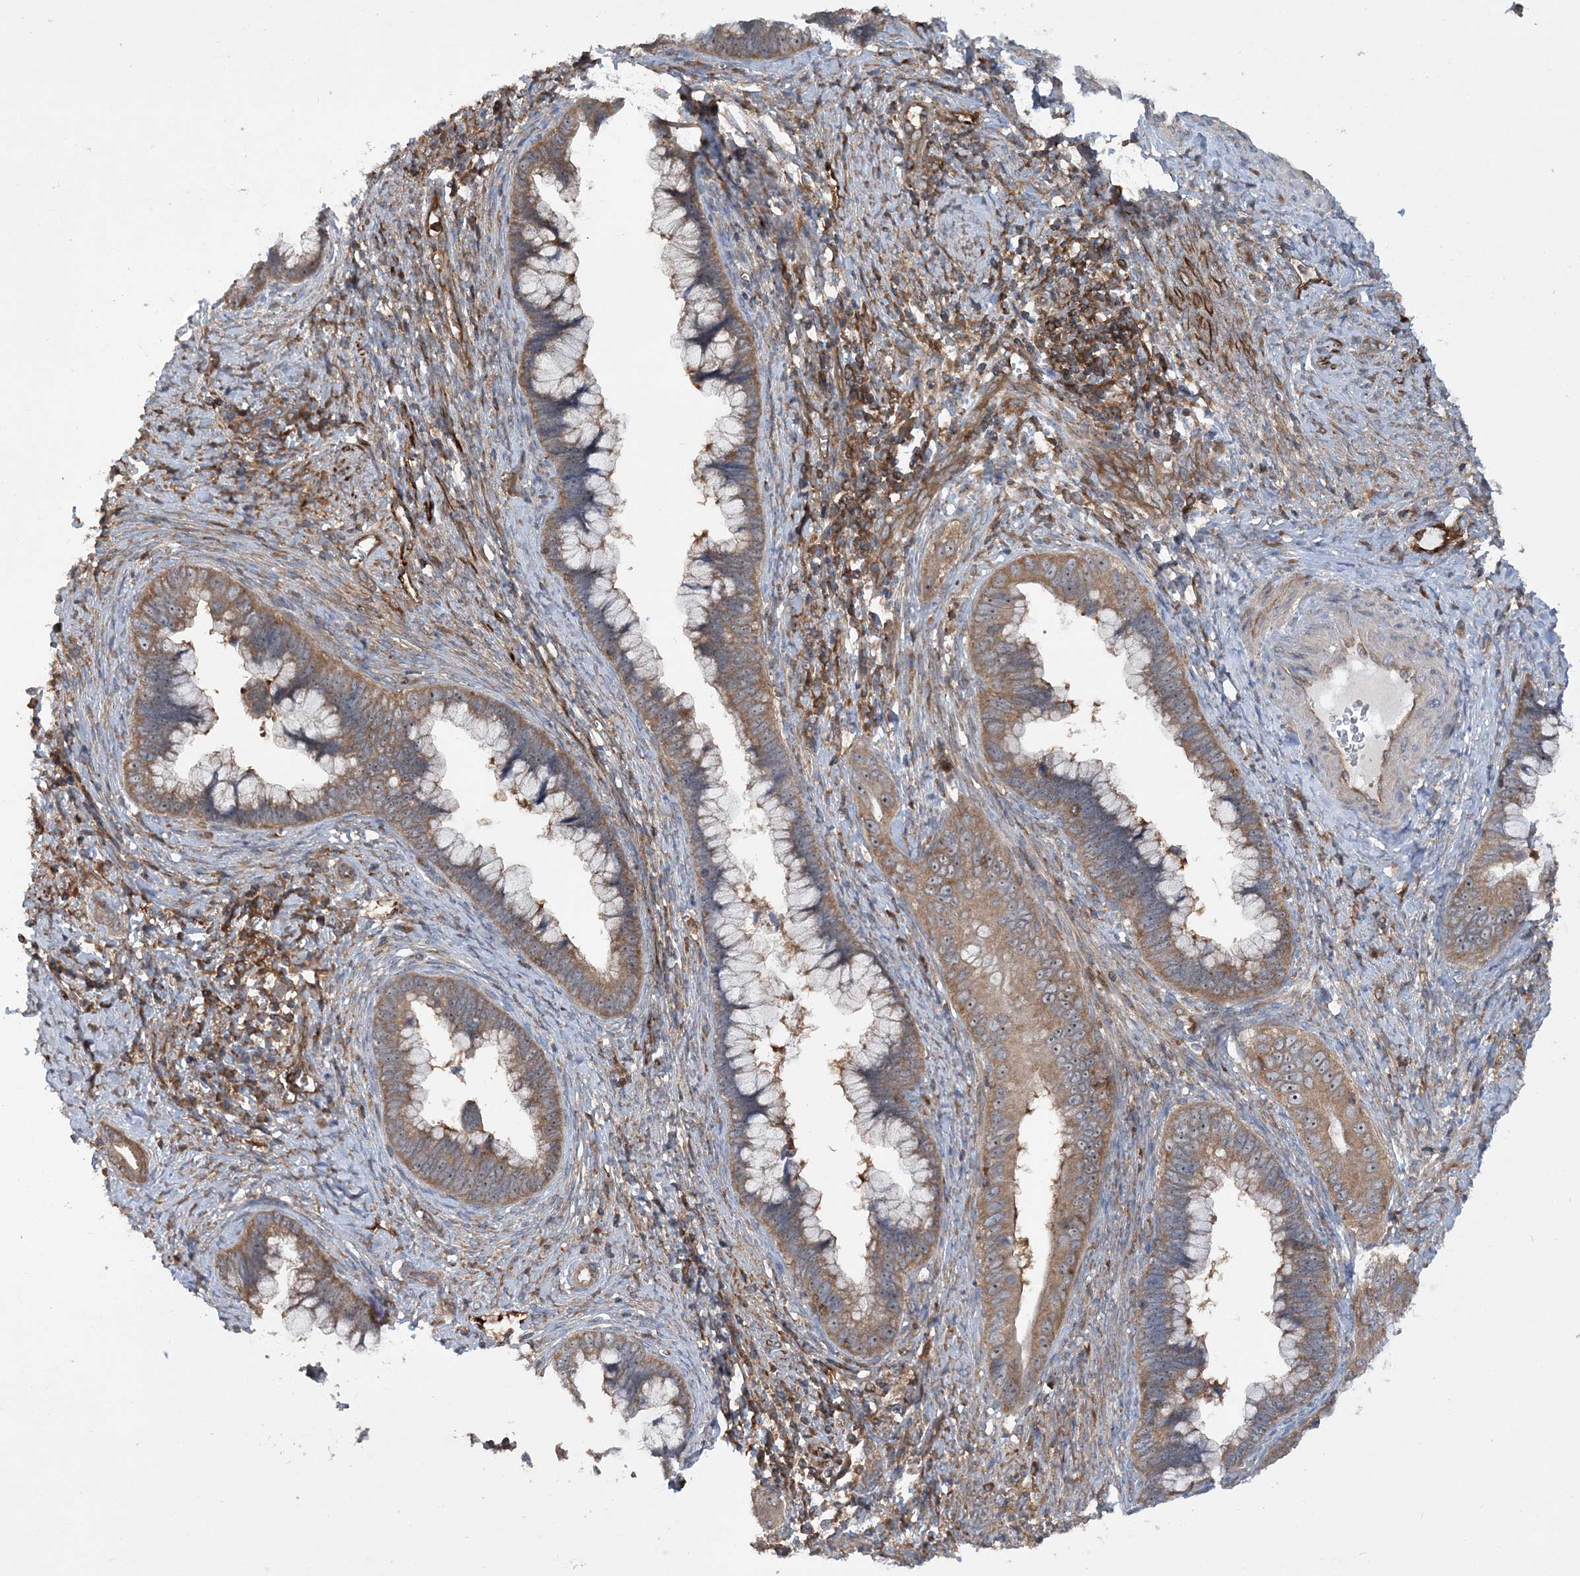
{"staining": {"intensity": "moderate", "quantity": "25%-75%", "location": "cytoplasmic/membranous"}, "tissue": "cervical cancer", "cell_type": "Tumor cells", "image_type": "cancer", "snomed": [{"axis": "morphology", "description": "Adenocarcinoma, NOS"}, {"axis": "topography", "description": "Cervix"}], "caption": "Brown immunohistochemical staining in human cervical cancer (adenocarcinoma) demonstrates moderate cytoplasmic/membranous expression in approximately 25%-75% of tumor cells. The staining is performed using DAB brown chromogen to label protein expression. The nuclei are counter-stained blue using hematoxylin.", "gene": "ACAP2", "patient": {"sex": "female", "age": 44}}